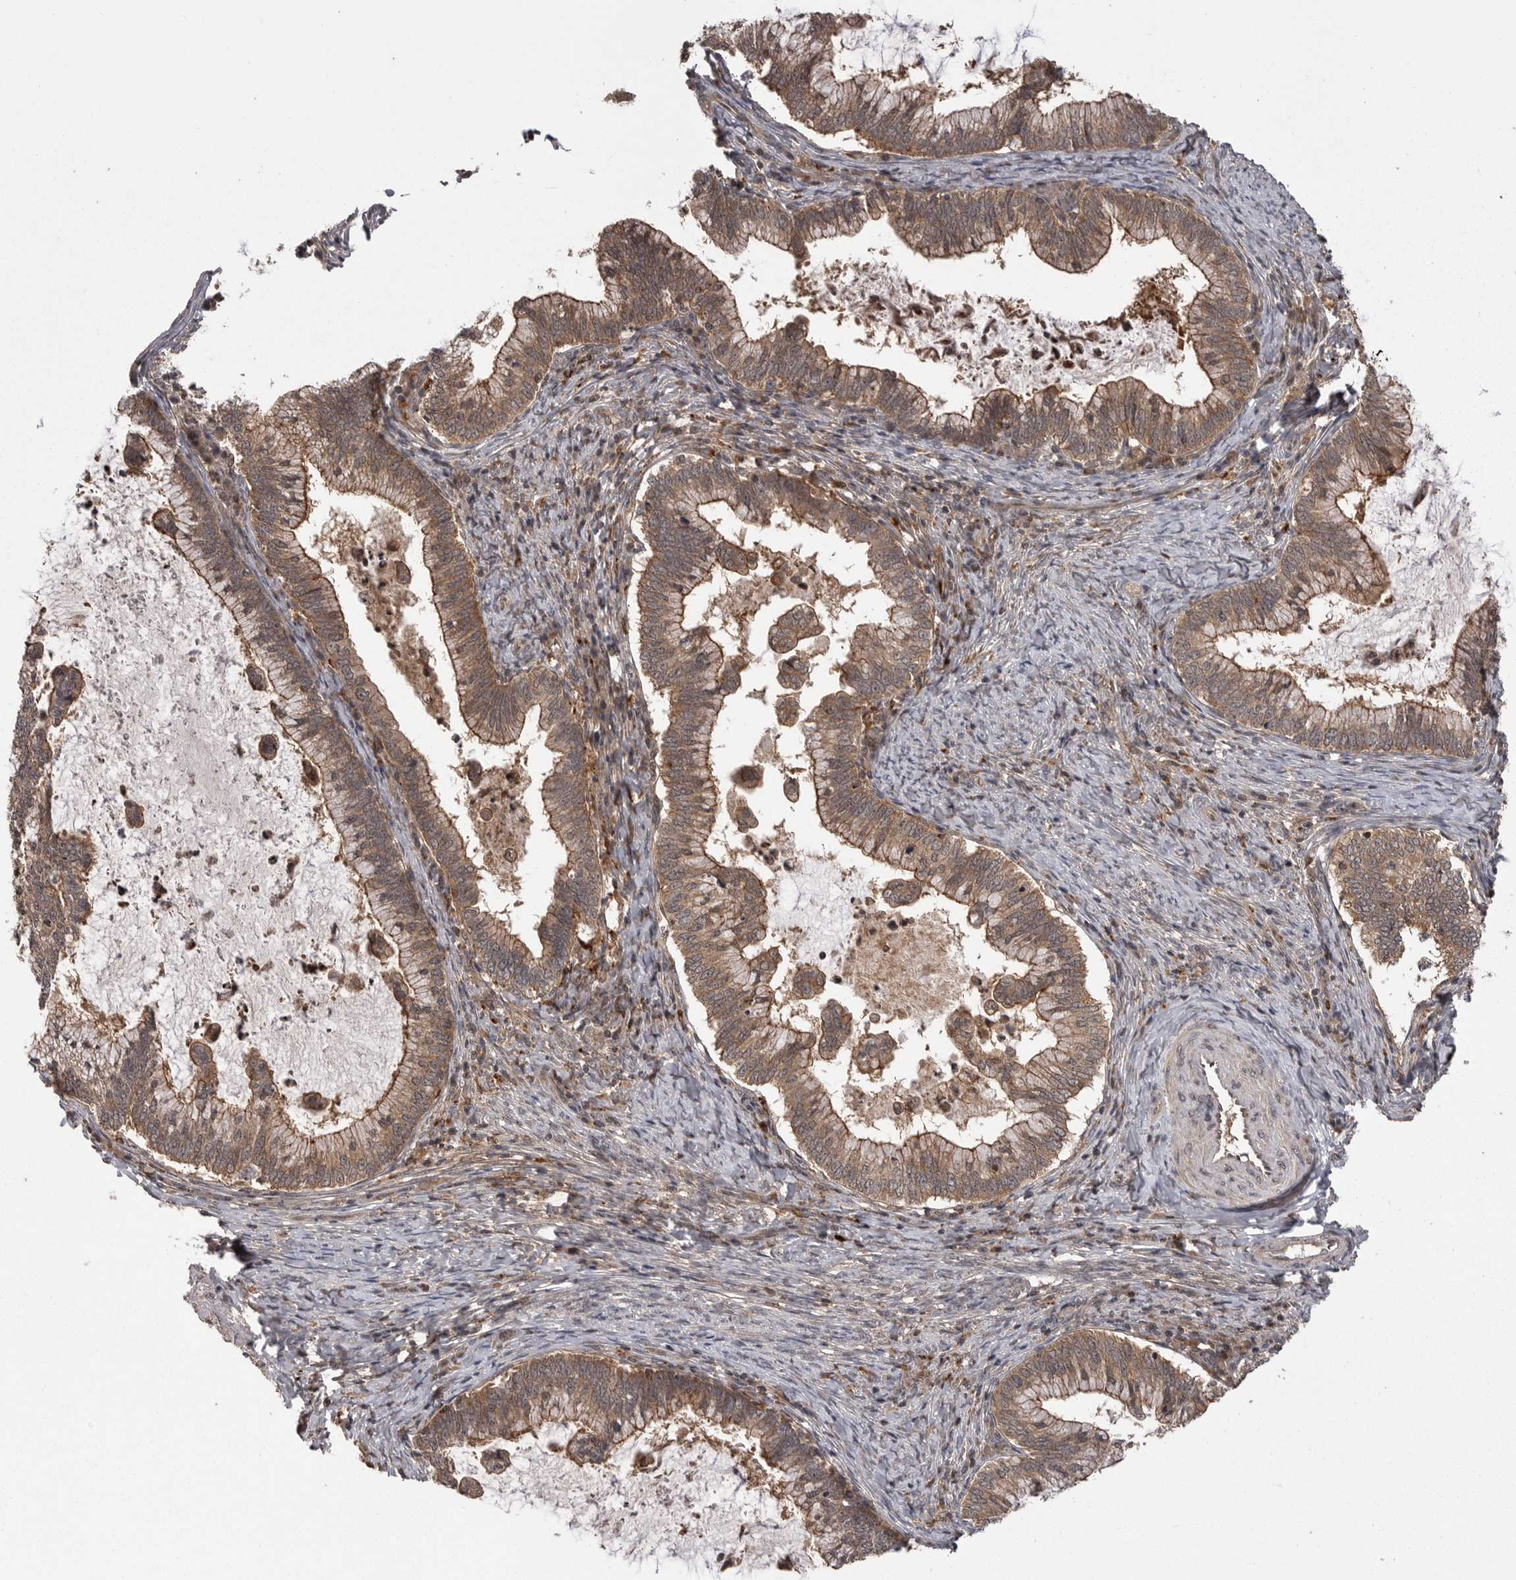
{"staining": {"intensity": "moderate", "quantity": ">75%", "location": "cytoplasmic/membranous"}, "tissue": "cervical cancer", "cell_type": "Tumor cells", "image_type": "cancer", "snomed": [{"axis": "morphology", "description": "Adenocarcinoma, NOS"}, {"axis": "topography", "description": "Cervix"}], "caption": "Human cervical cancer stained with a protein marker reveals moderate staining in tumor cells.", "gene": "AOAH", "patient": {"sex": "female", "age": 36}}